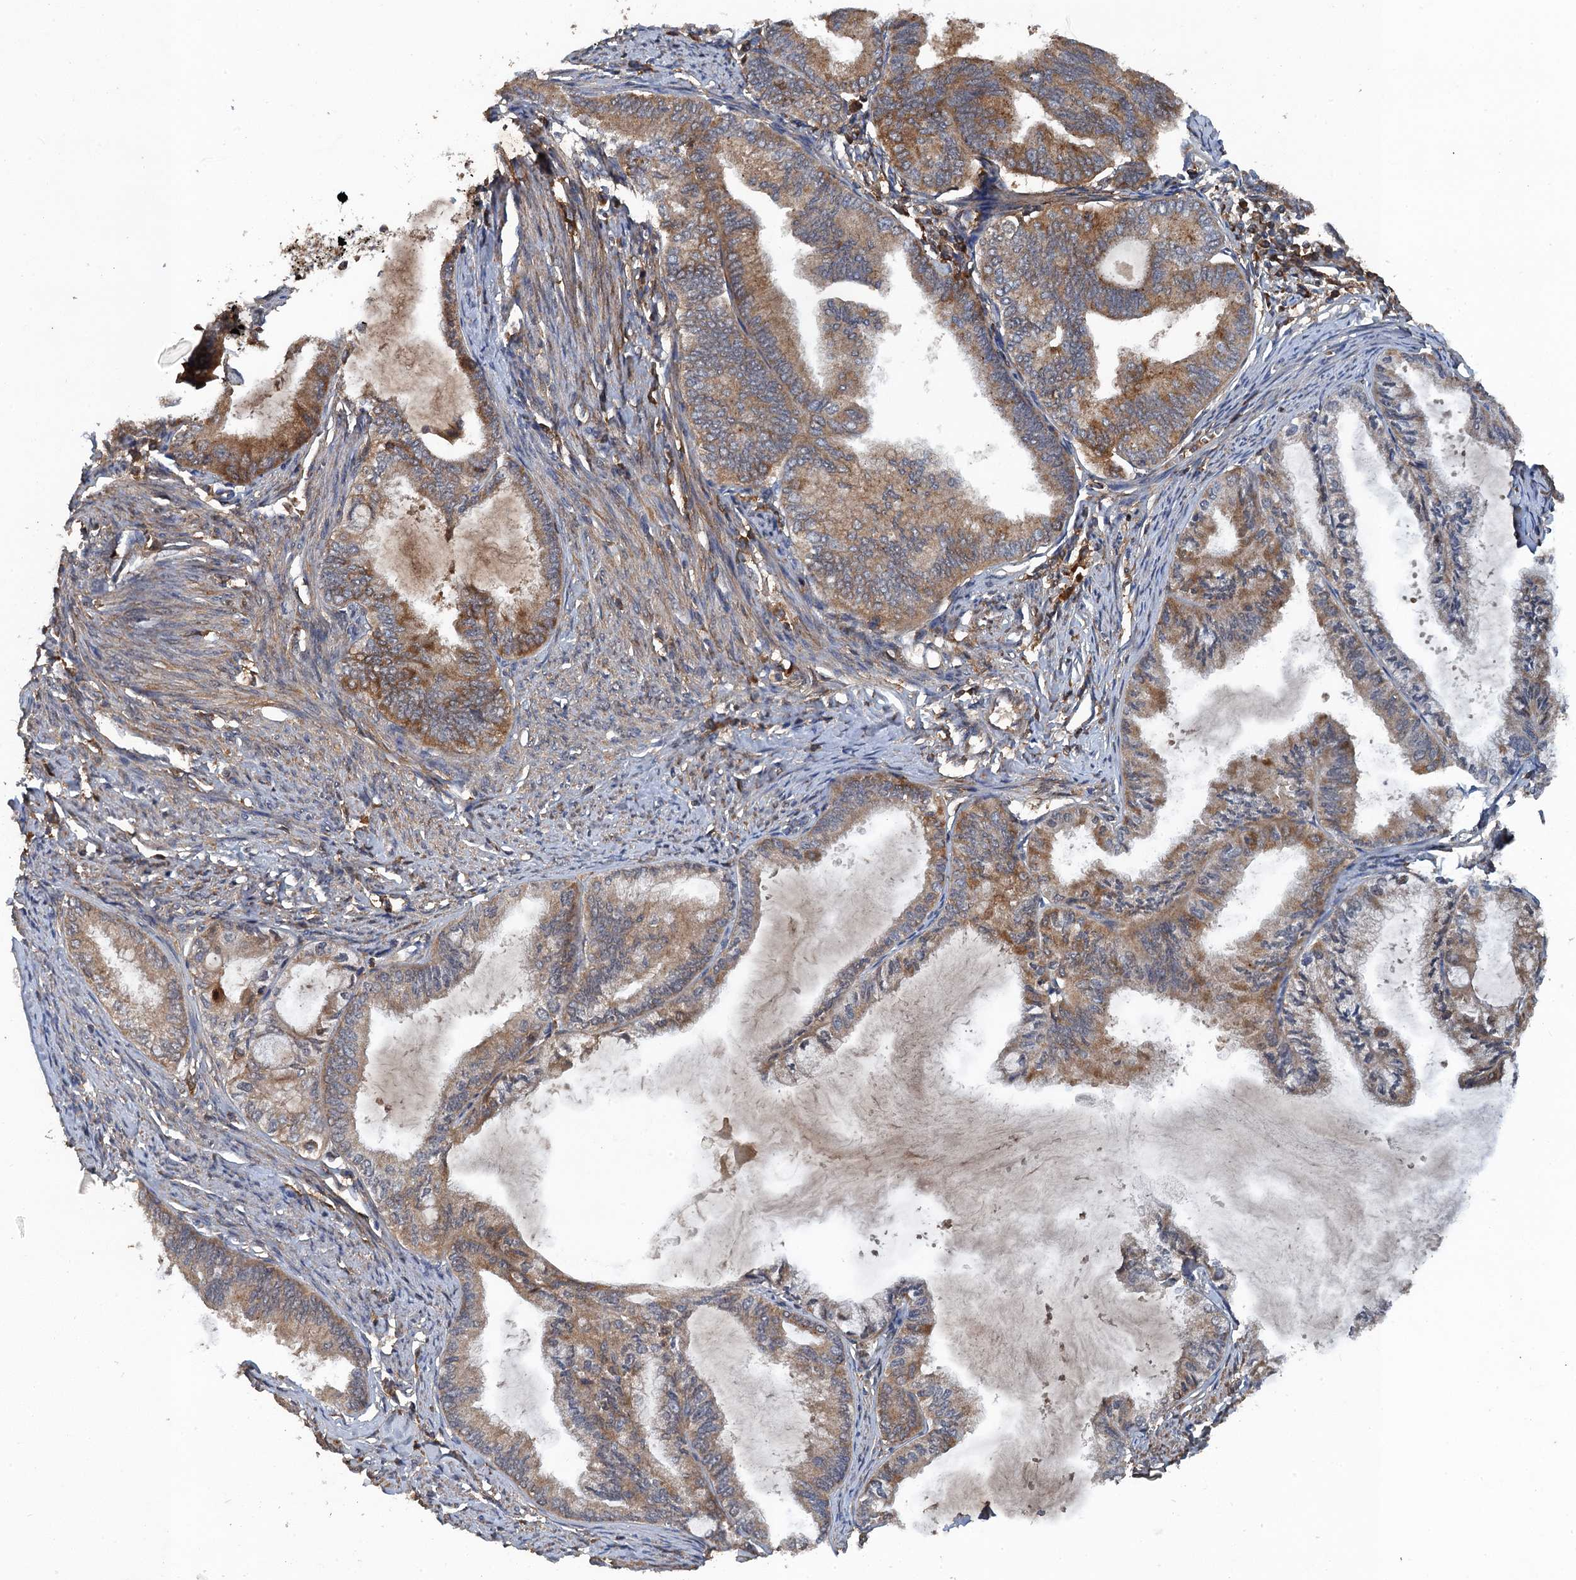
{"staining": {"intensity": "moderate", "quantity": "25%-75%", "location": "cytoplasmic/membranous"}, "tissue": "endometrial cancer", "cell_type": "Tumor cells", "image_type": "cancer", "snomed": [{"axis": "morphology", "description": "Adenocarcinoma, NOS"}, {"axis": "topography", "description": "Endometrium"}], "caption": "About 25%-75% of tumor cells in endometrial cancer demonstrate moderate cytoplasmic/membranous protein expression as visualized by brown immunohistochemical staining.", "gene": "HAPLN3", "patient": {"sex": "female", "age": 86}}